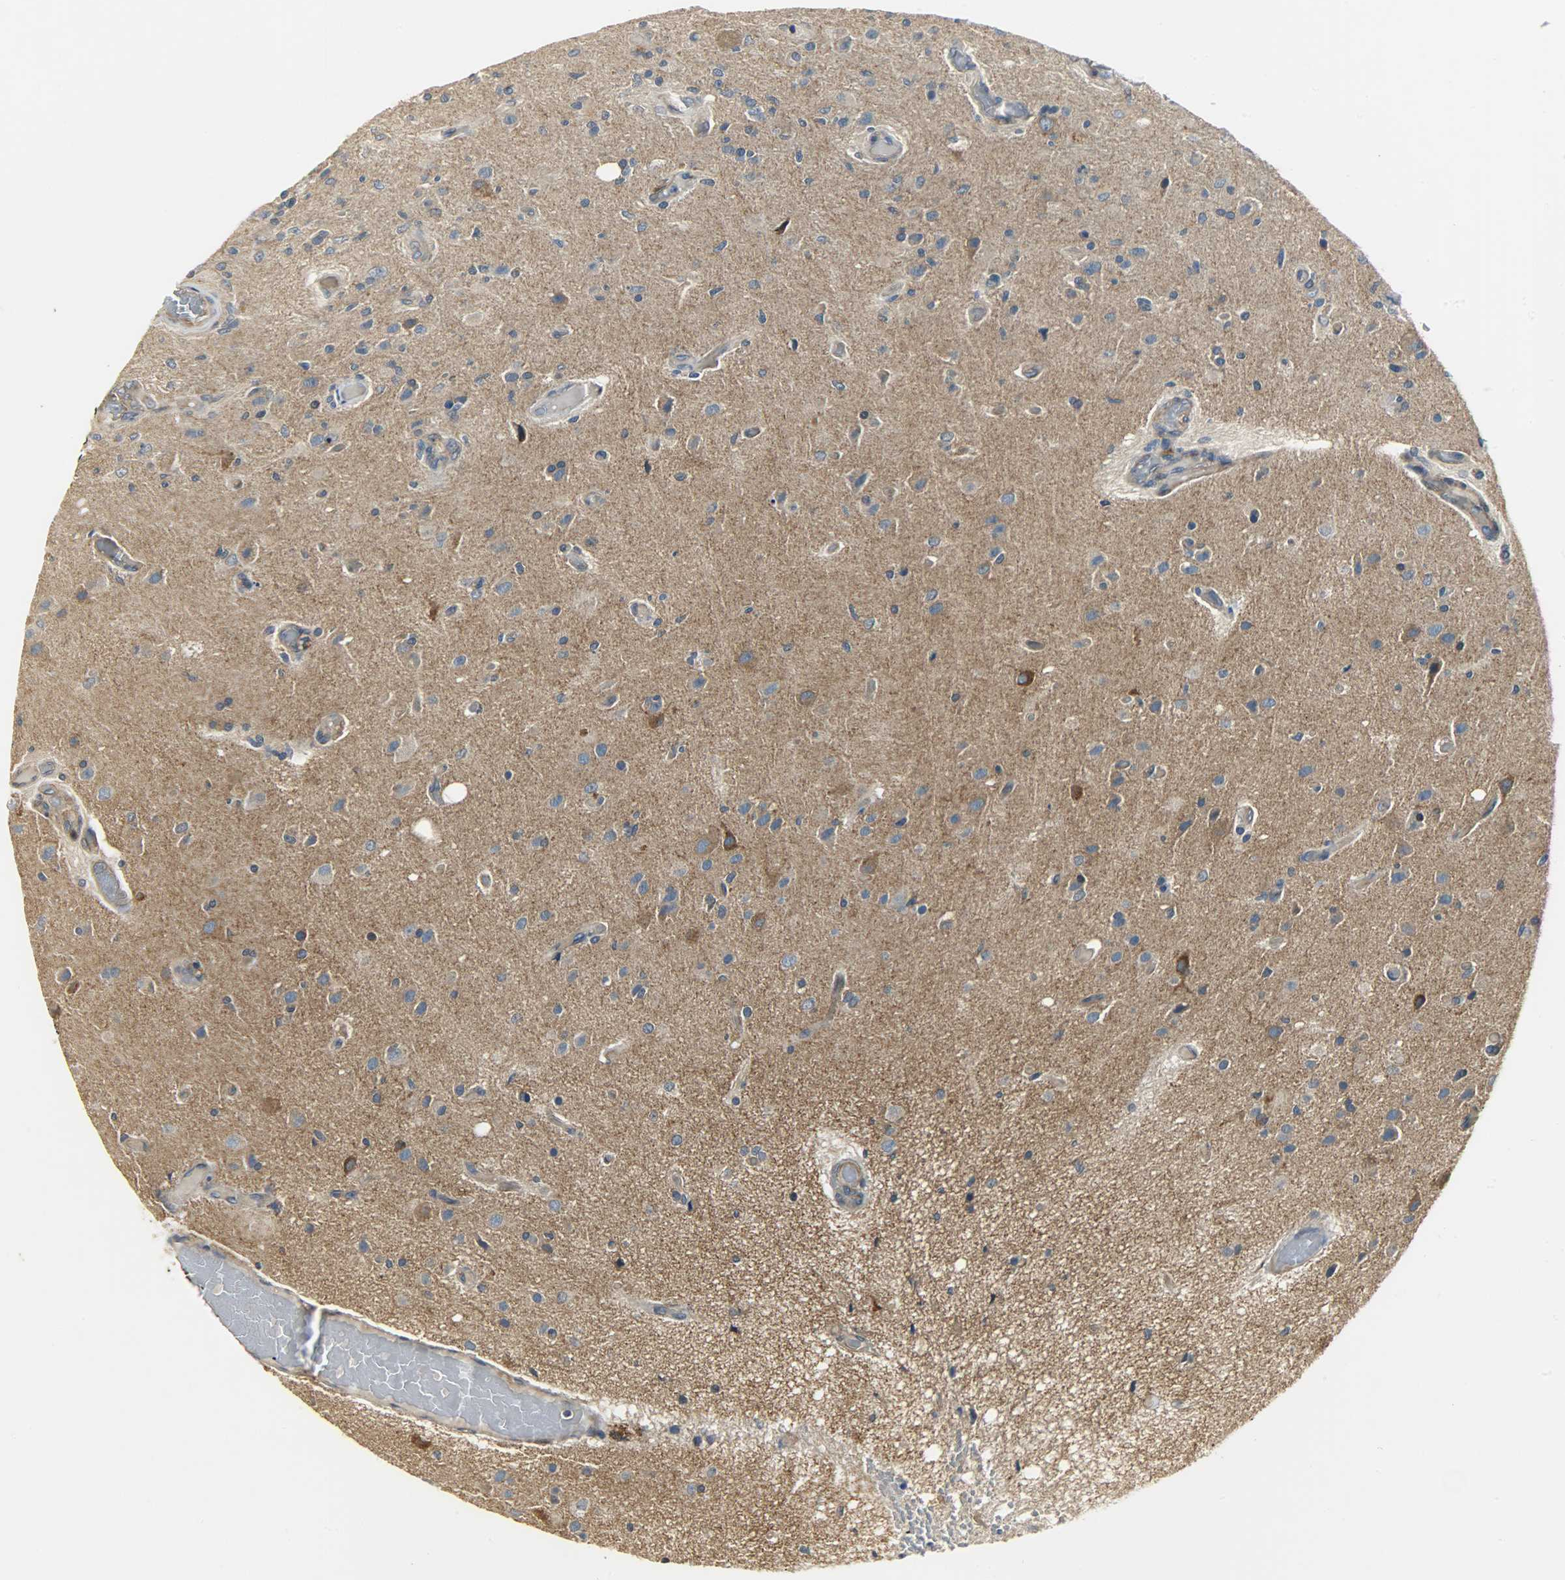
{"staining": {"intensity": "weak", "quantity": ">75%", "location": "cytoplasmic/membranous"}, "tissue": "glioma", "cell_type": "Tumor cells", "image_type": "cancer", "snomed": [{"axis": "morphology", "description": "Normal tissue, NOS"}, {"axis": "morphology", "description": "Glioma, malignant, High grade"}, {"axis": "topography", "description": "Cerebral cortex"}], "caption": "Protein analysis of high-grade glioma (malignant) tissue demonstrates weak cytoplasmic/membranous positivity in about >75% of tumor cells.", "gene": "KIAA1217", "patient": {"sex": "male", "age": 77}}